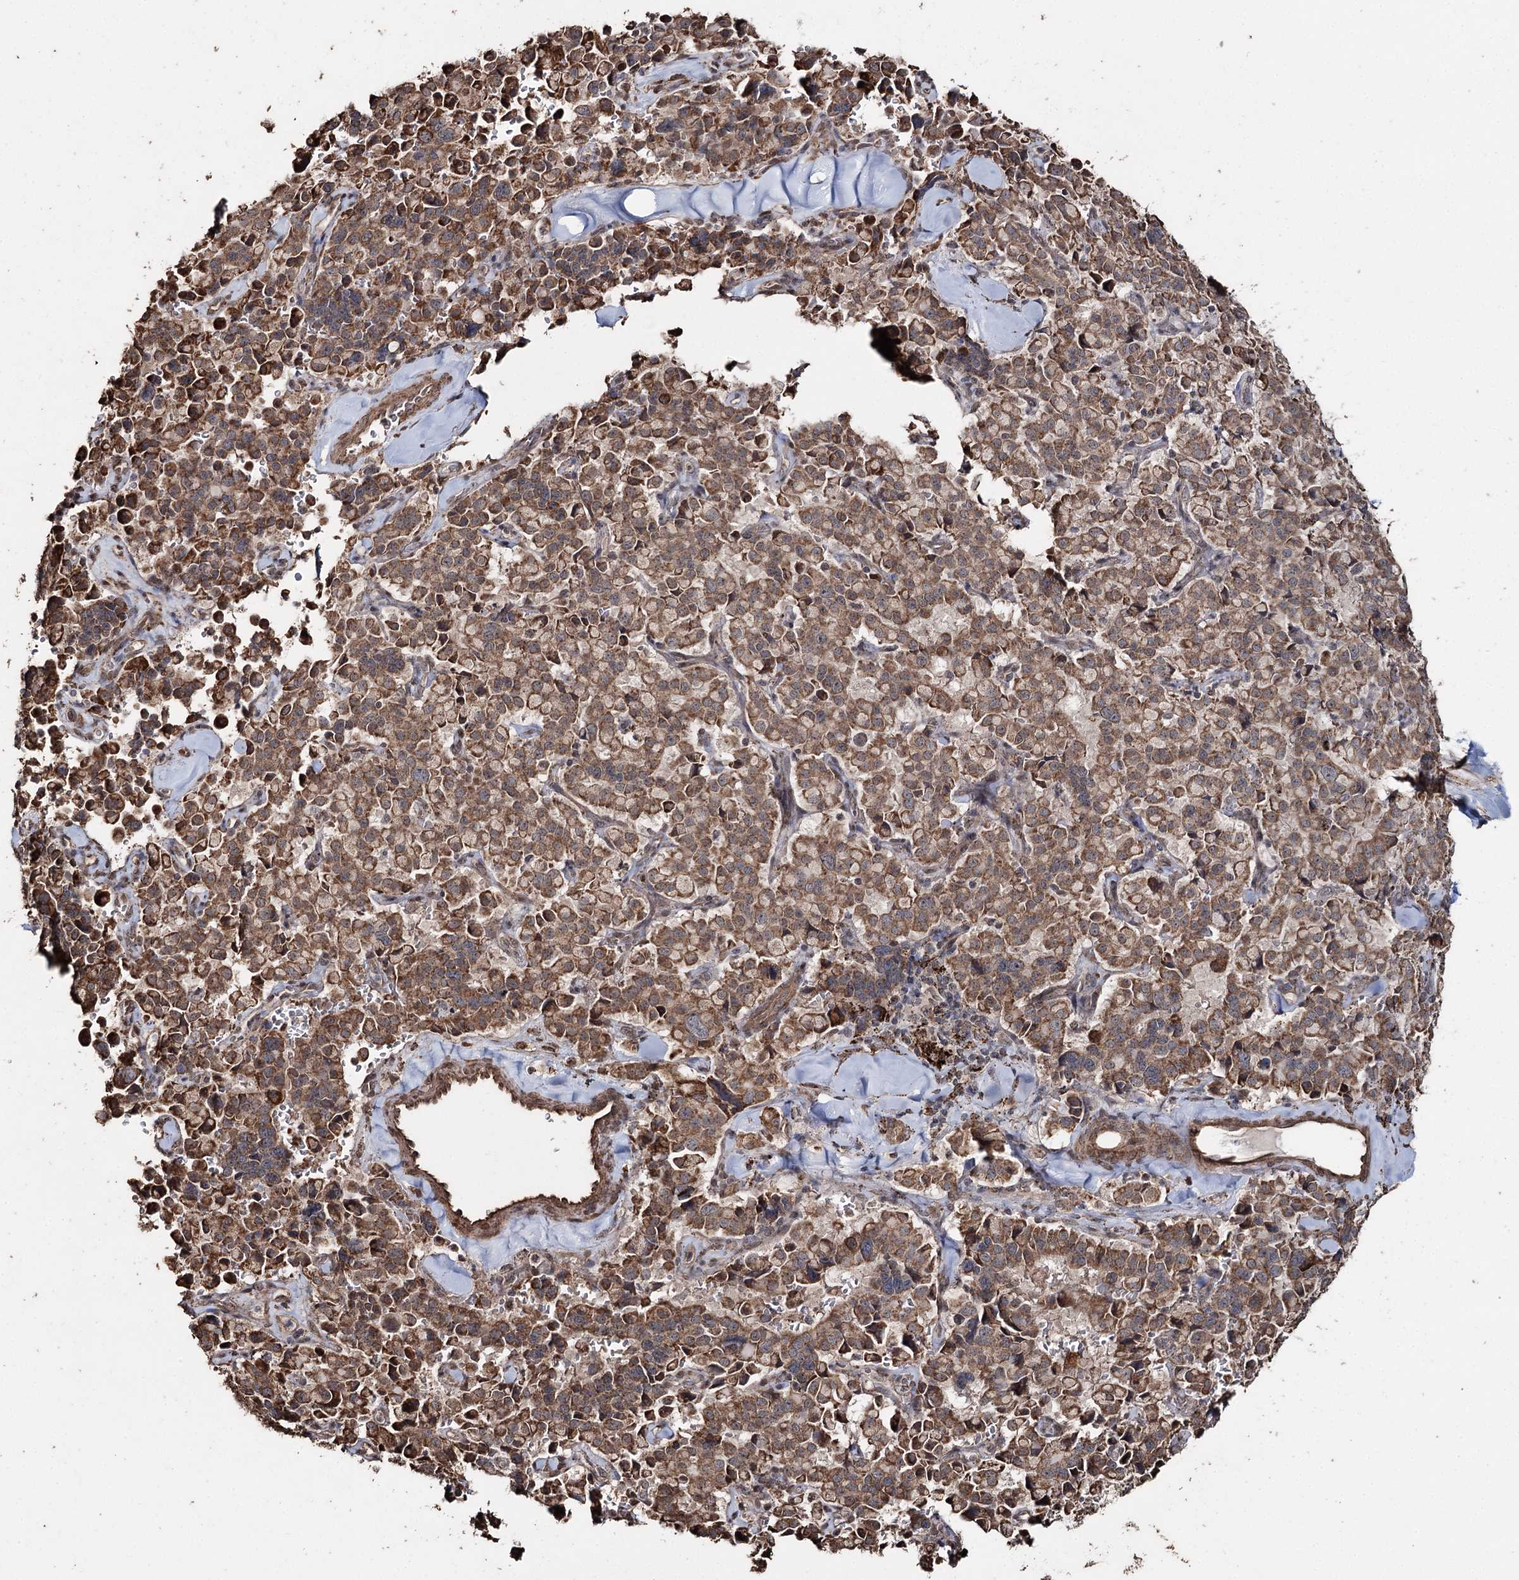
{"staining": {"intensity": "moderate", "quantity": ">75%", "location": "cytoplasmic/membranous"}, "tissue": "pancreatic cancer", "cell_type": "Tumor cells", "image_type": "cancer", "snomed": [{"axis": "morphology", "description": "Adenocarcinoma, NOS"}, {"axis": "topography", "description": "Pancreas"}], "caption": "Moderate cytoplasmic/membranous expression for a protein is appreciated in about >75% of tumor cells of pancreatic adenocarcinoma using immunohistochemistry (IHC).", "gene": "SLF2", "patient": {"sex": "male", "age": 65}}